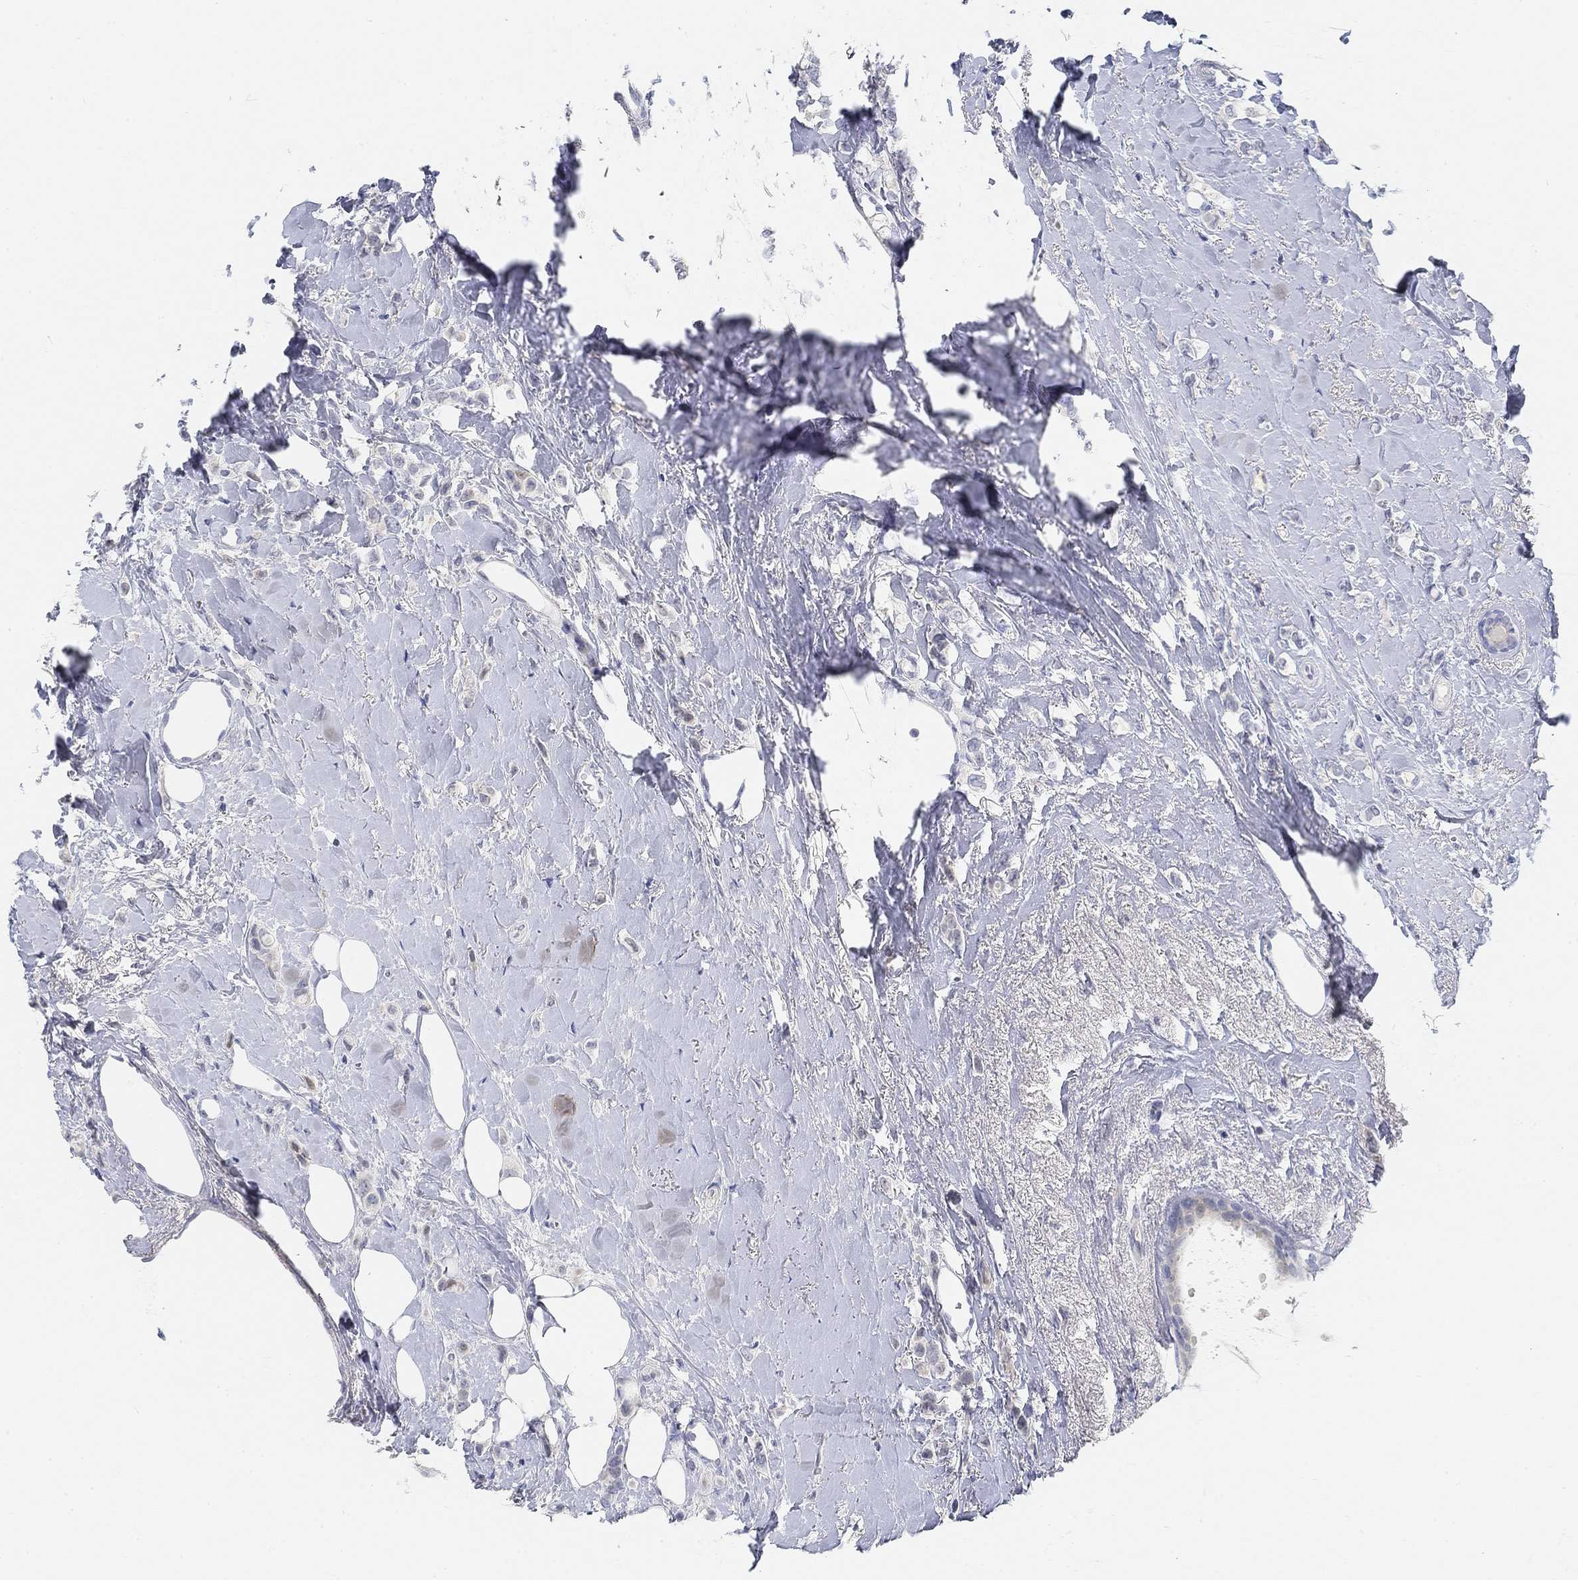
{"staining": {"intensity": "negative", "quantity": "none", "location": "none"}, "tissue": "breast cancer", "cell_type": "Tumor cells", "image_type": "cancer", "snomed": [{"axis": "morphology", "description": "Lobular carcinoma"}, {"axis": "topography", "description": "Breast"}], "caption": "This is a image of IHC staining of breast lobular carcinoma, which shows no expression in tumor cells.", "gene": "SNTG2", "patient": {"sex": "female", "age": 66}}